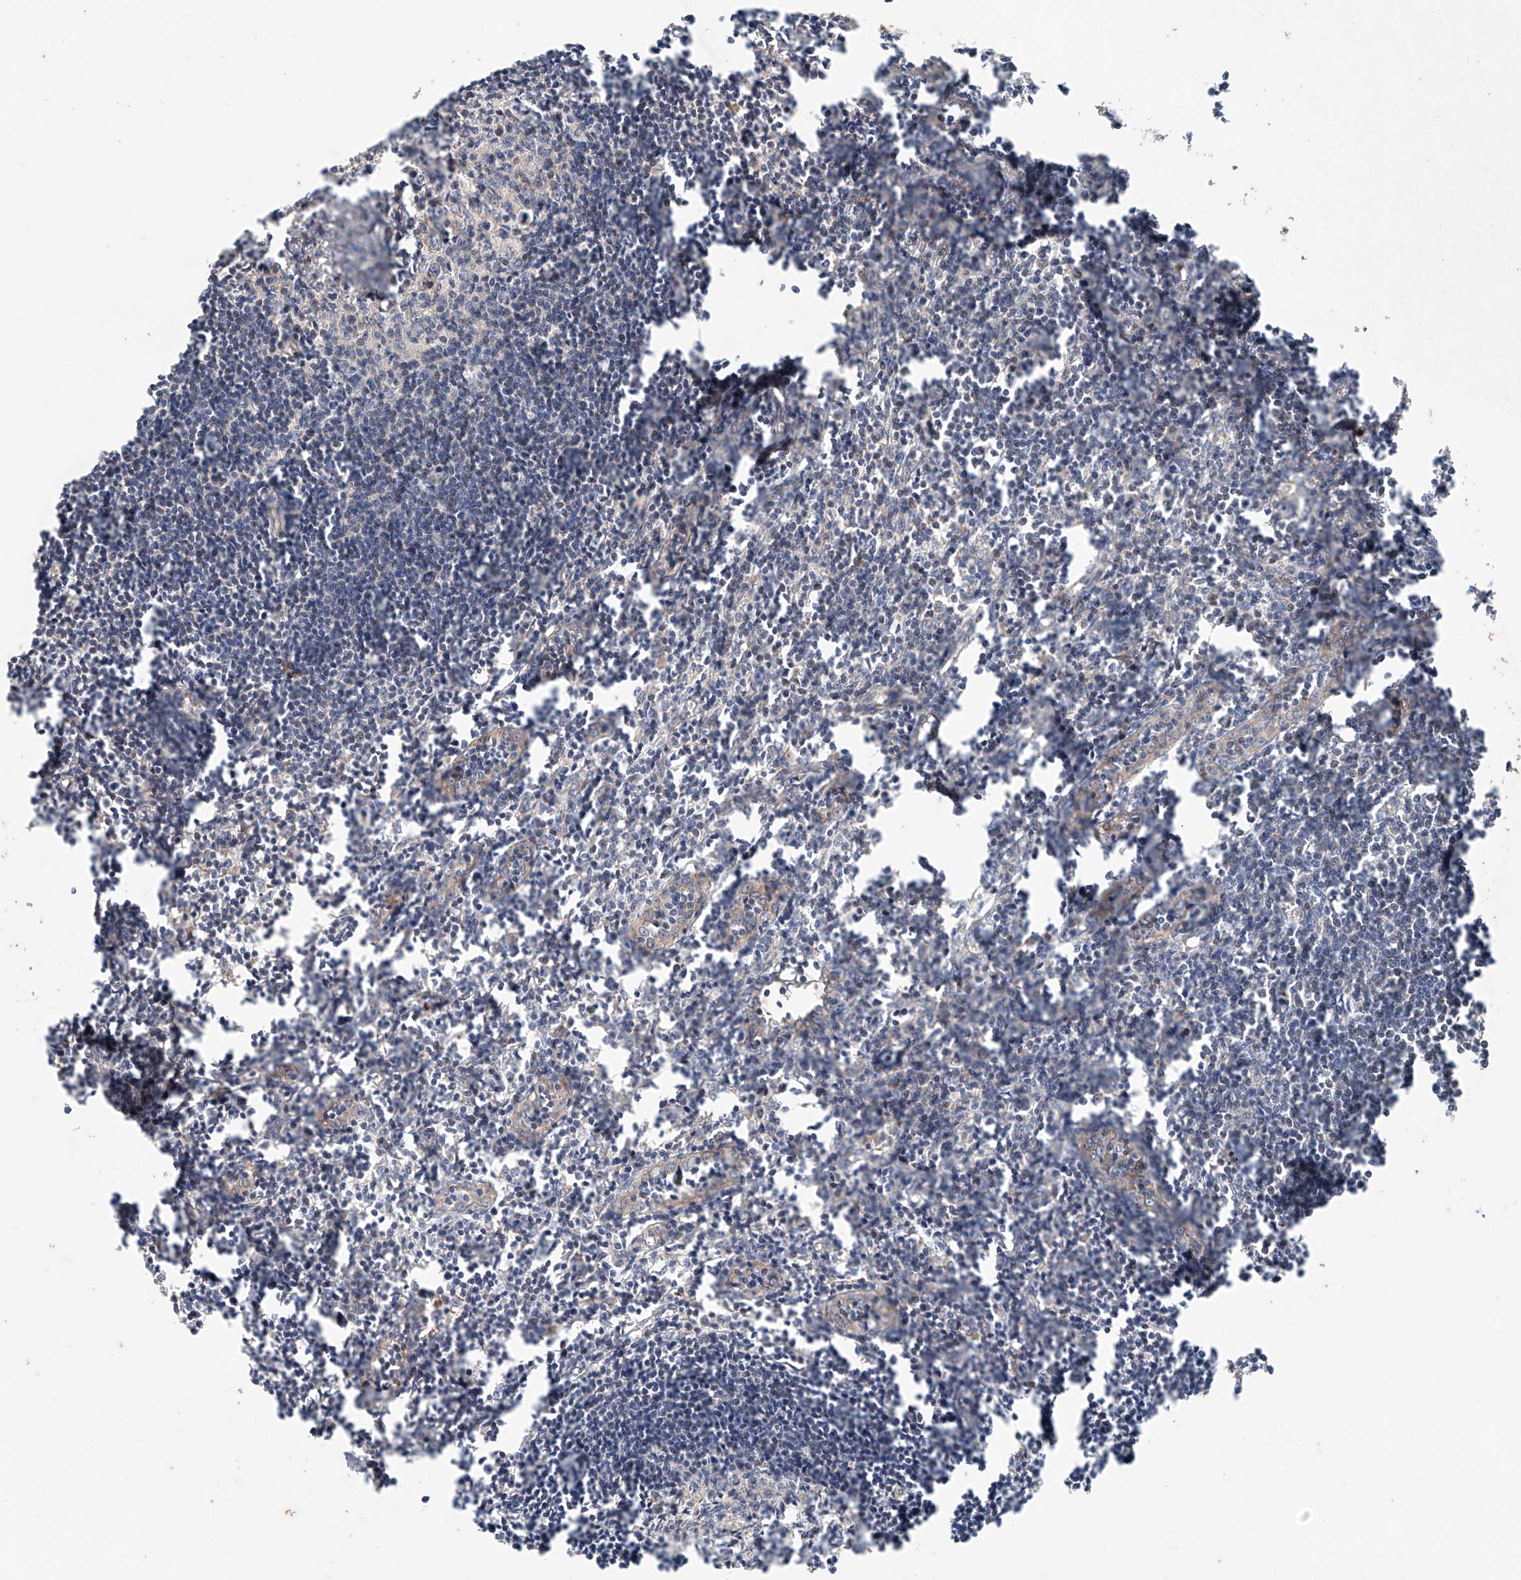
{"staining": {"intensity": "negative", "quantity": "none", "location": "none"}, "tissue": "lymph node", "cell_type": "Germinal center cells", "image_type": "normal", "snomed": [{"axis": "morphology", "description": "Normal tissue, NOS"}, {"axis": "morphology", "description": "Malignant melanoma, Metastatic site"}, {"axis": "topography", "description": "Lymph node"}], "caption": "This is an IHC photomicrograph of normal lymph node. There is no expression in germinal center cells.", "gene": "FASTK", "patient": {"sex": "male", "age": 41}}